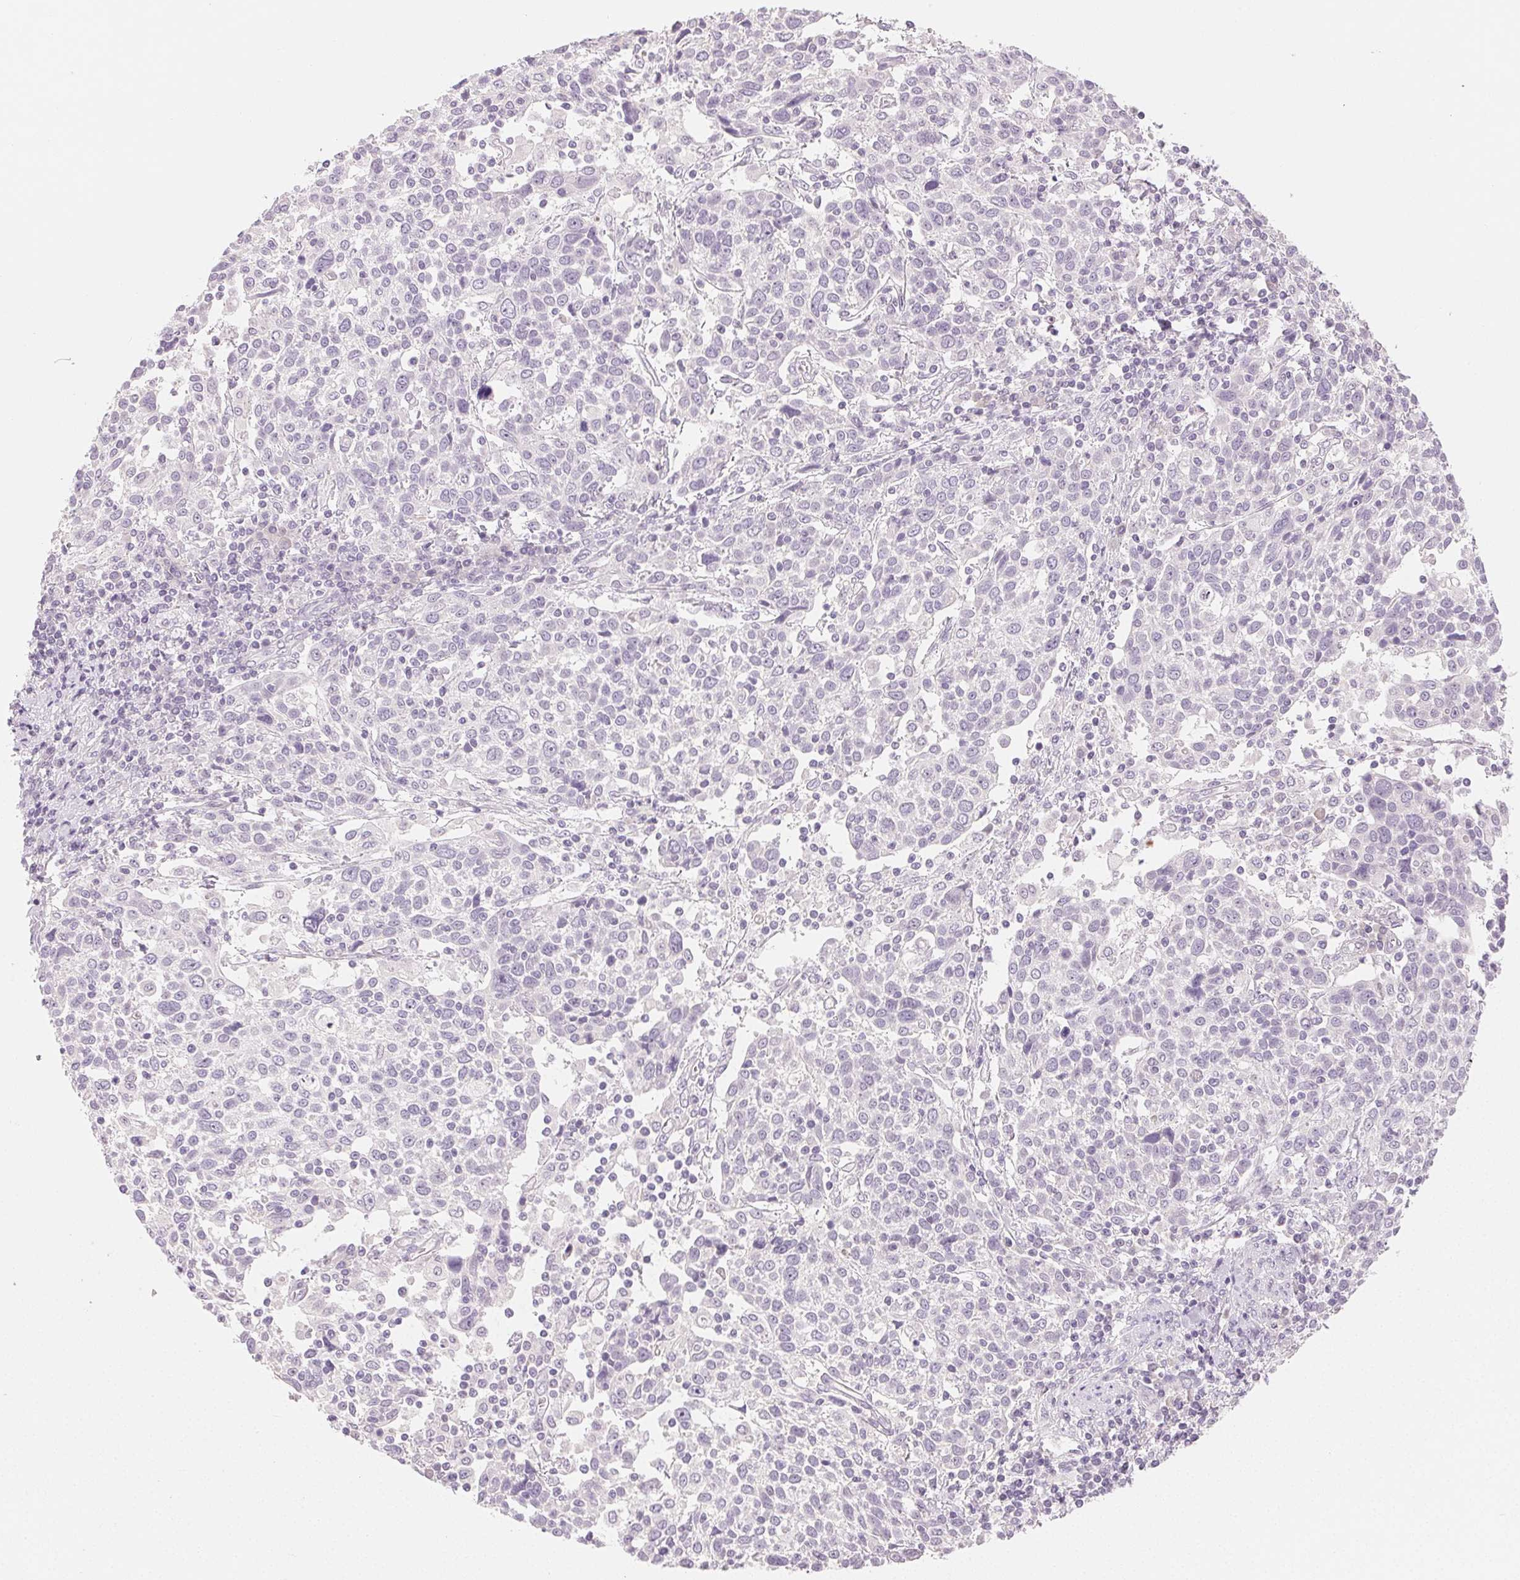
{"staining": {"intensity": "negative", "quantity": "none", "location": "none"}, "tissue": "cervical cancer", "cell_type": "Tumor cells", "image_type": "cancer", "snomed": [{"axis": "morphology", "description": "Squamous cell carcinoma, NOS"}, {"axis": "topography", "description": "Cervix"}], "caption": "DAB (3,3'-diaminobenzidine) immunohistochemical staining of human cervical cancer (squamous cell carcinoma) reveals no significant expression in tumor cells.", "gene": "MYBL1", "patient": {"sex": "female", "age": 61}}